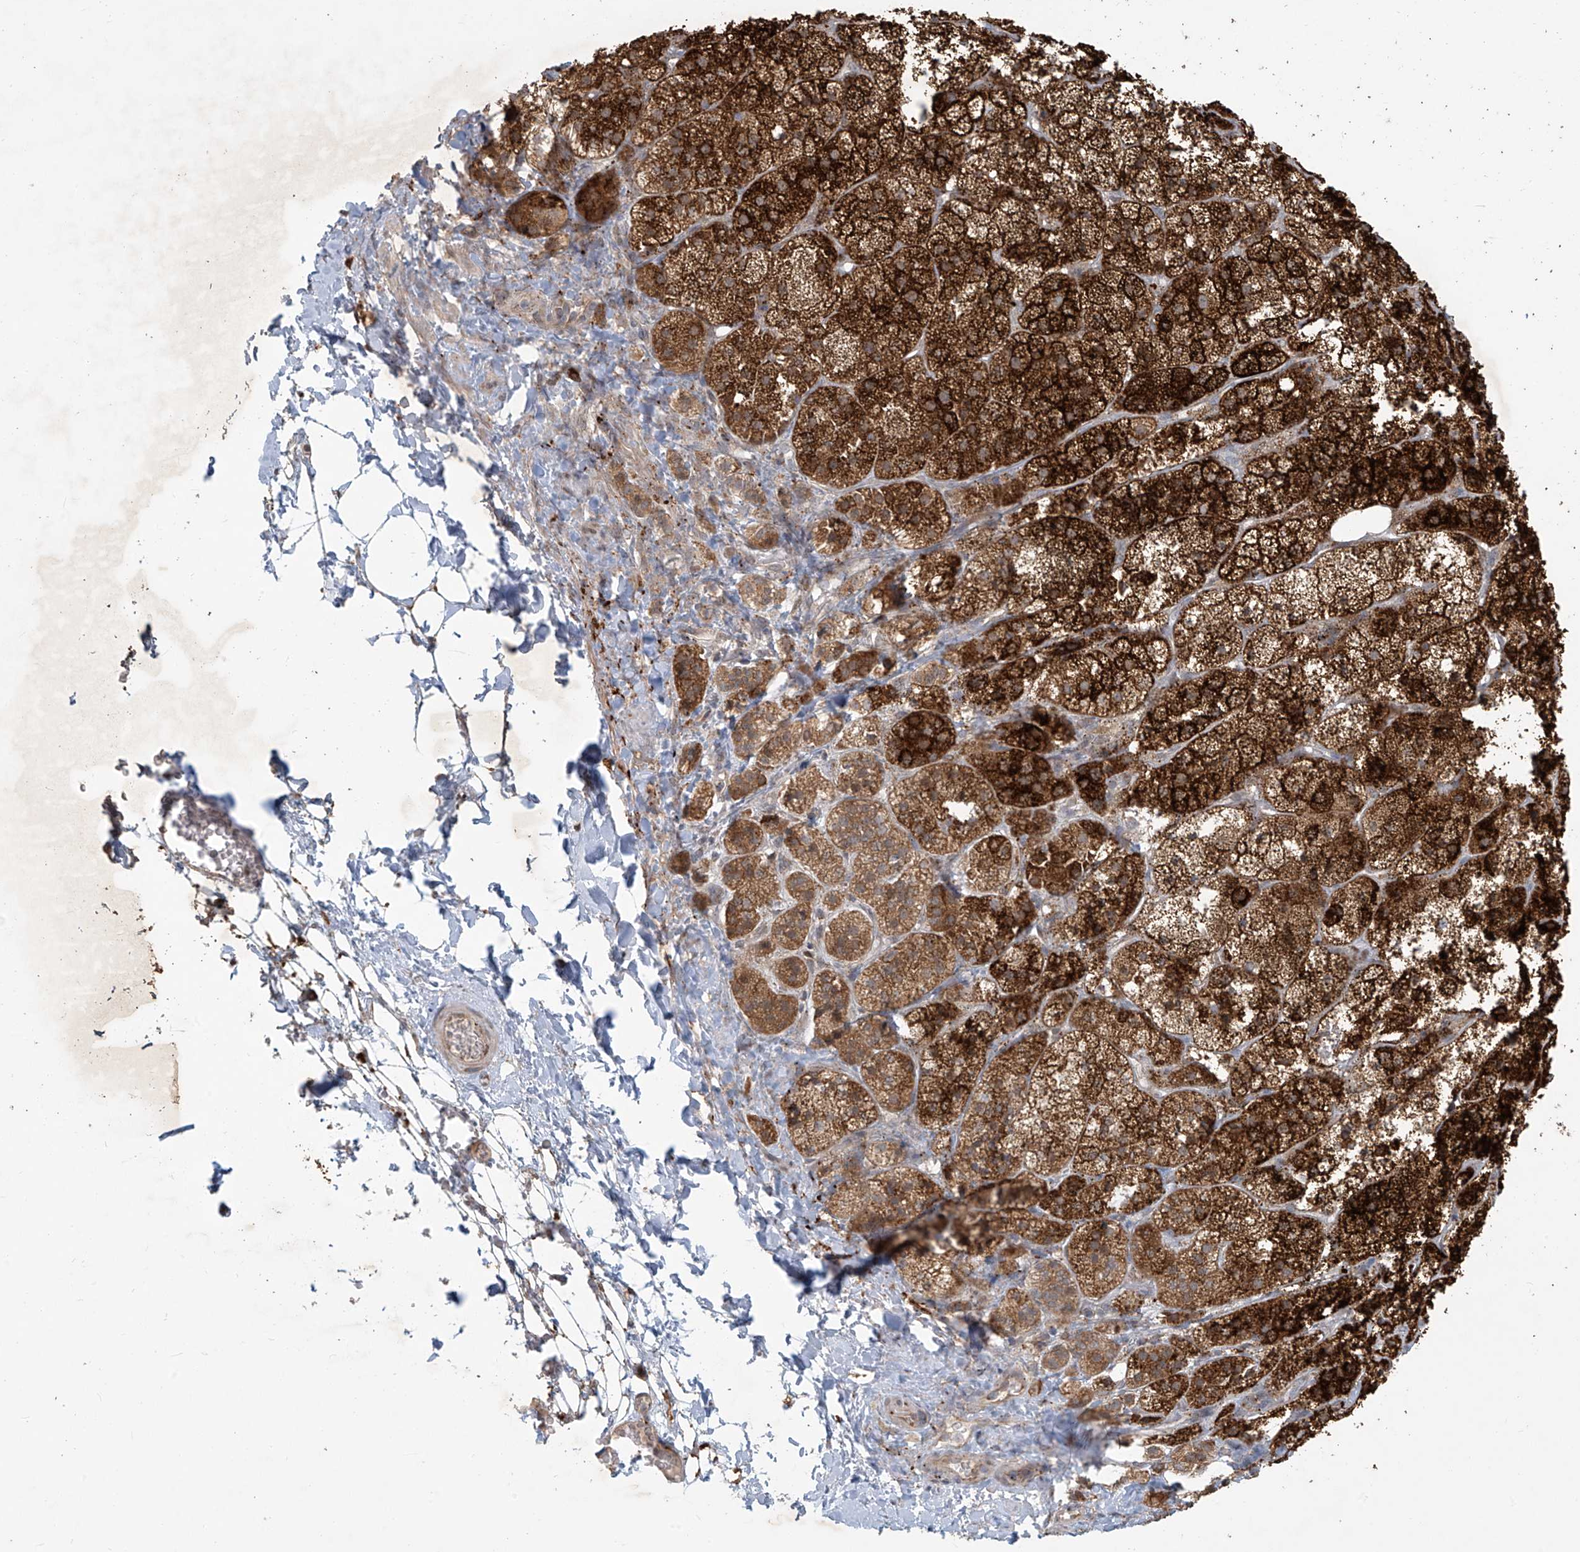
{"staining": {"intensity": "strong", "quantity": ">75%", "location": "cytoplasmic/membranous"}, "tissue": "adrenal gland", "cell_type": "Glandular cells", "image_type": "normal", "snomed": [{"axis": "morphology", "description": "Normal tissue, NOS"}, {"axis": "topography", "description": "Adrenal gland"}], "caption": "Immunohistochemistry (IHC) image of normal adrenal gland: adrenal gland stained using IHC demonstrates high levels of strong protein expression localized specifically in the cytoplasmic/membranous of glandular cells, appearing as a cytoplasmic/membranous brown color.", "gene": "PLEKHM3", "patient": {"sex": "female", "age": 44}}